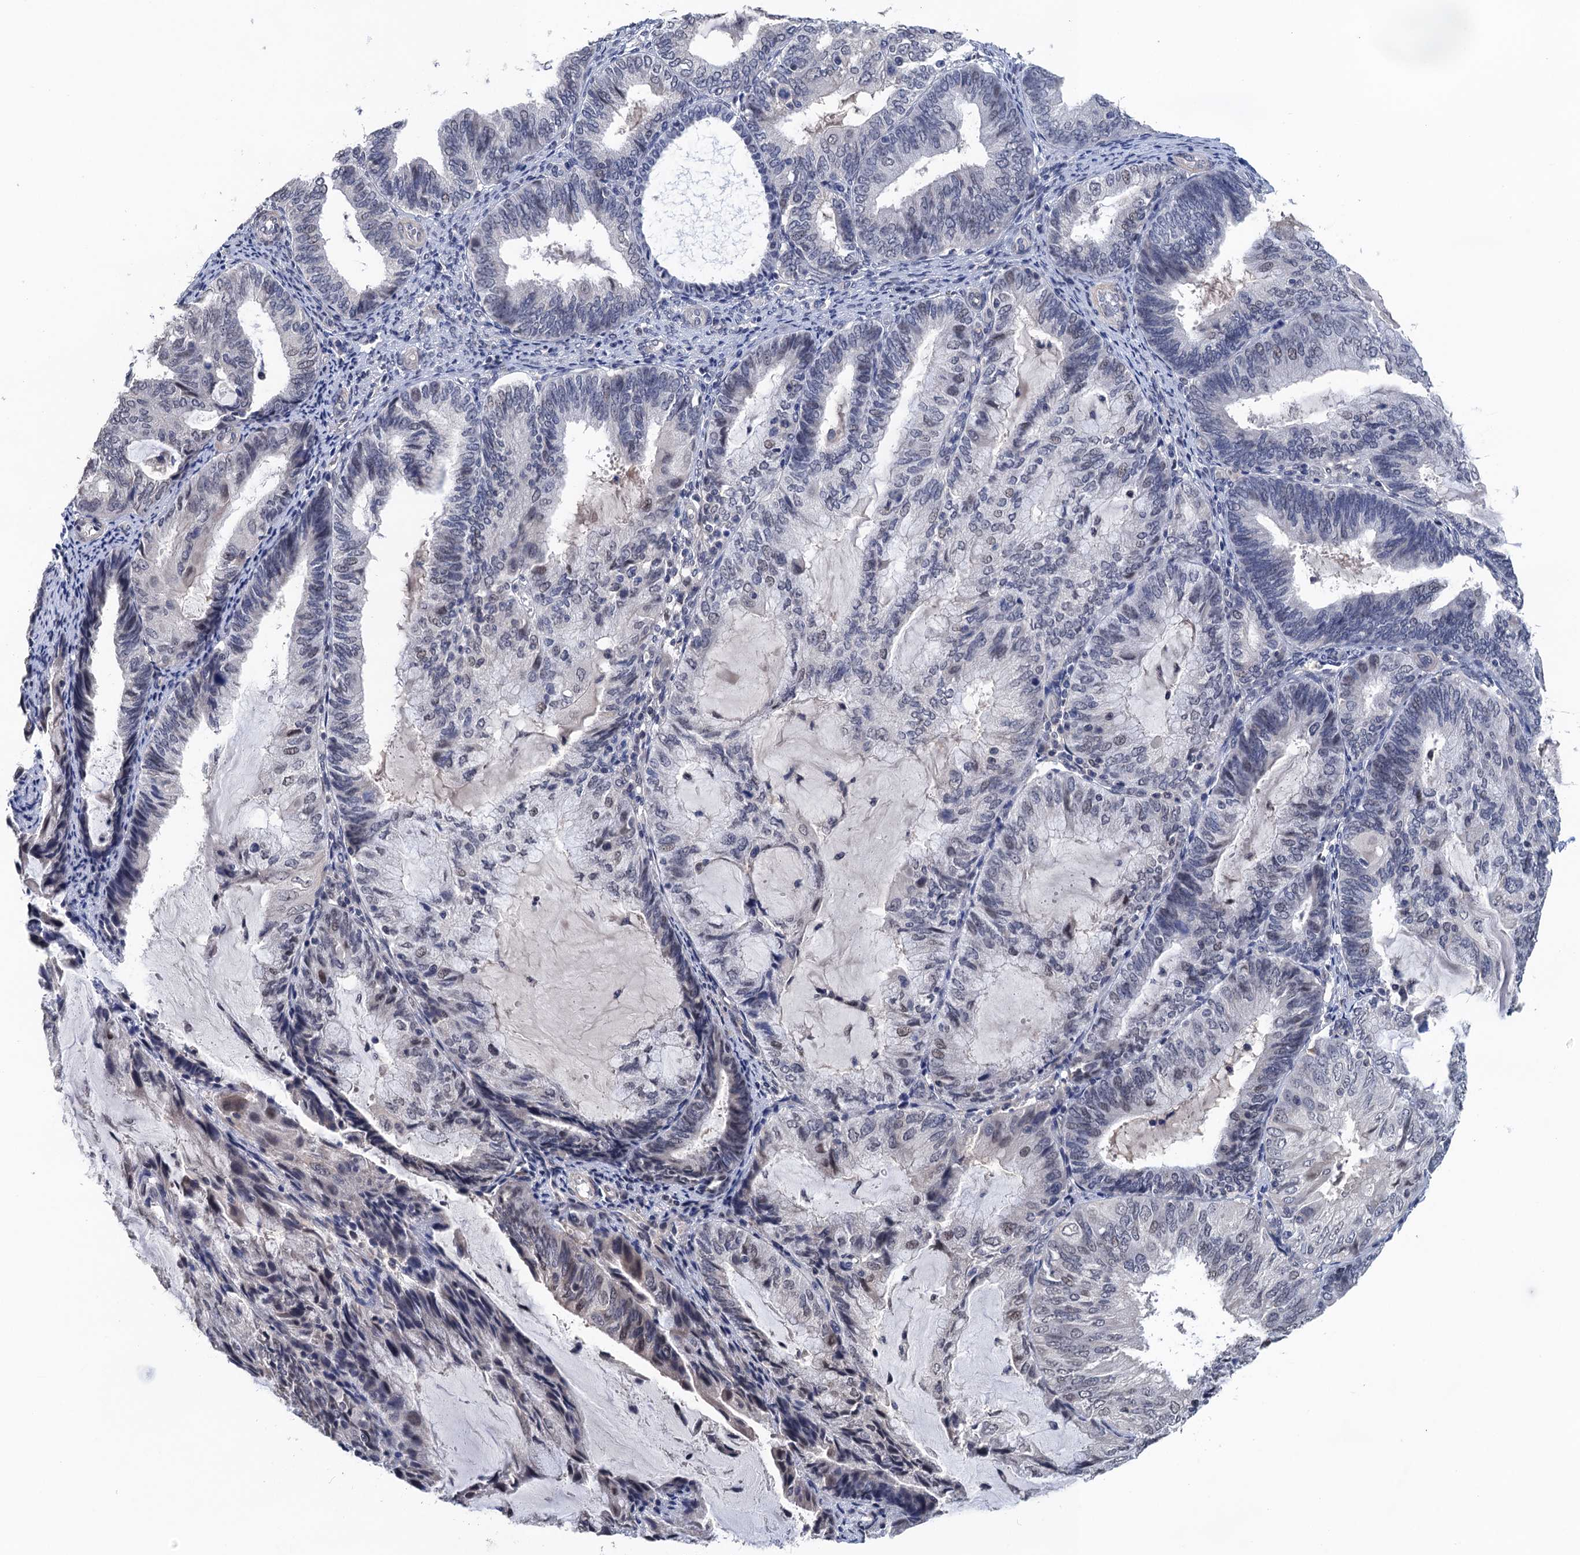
{"staining": {"intensity": "moderate", "quantity": "<25%", "location": "nuclear"}, "tissue": "endometrial cancer", "cell_type": "Tumor cells", "image_type": "cancer", "snomed": [{"axis": "morphology", "description": "Adenocarcinoma, NOS"}, {"axis": "topography", "description": "Endometrium"}], "caption": "There is low levels of moderate nuclear staining in tumor cells of endometrial cancer, as demonstrated by immunohistochemical staining (brown color).", "gene": "ART5", "patient": {"sex": "female", "age": 81}}